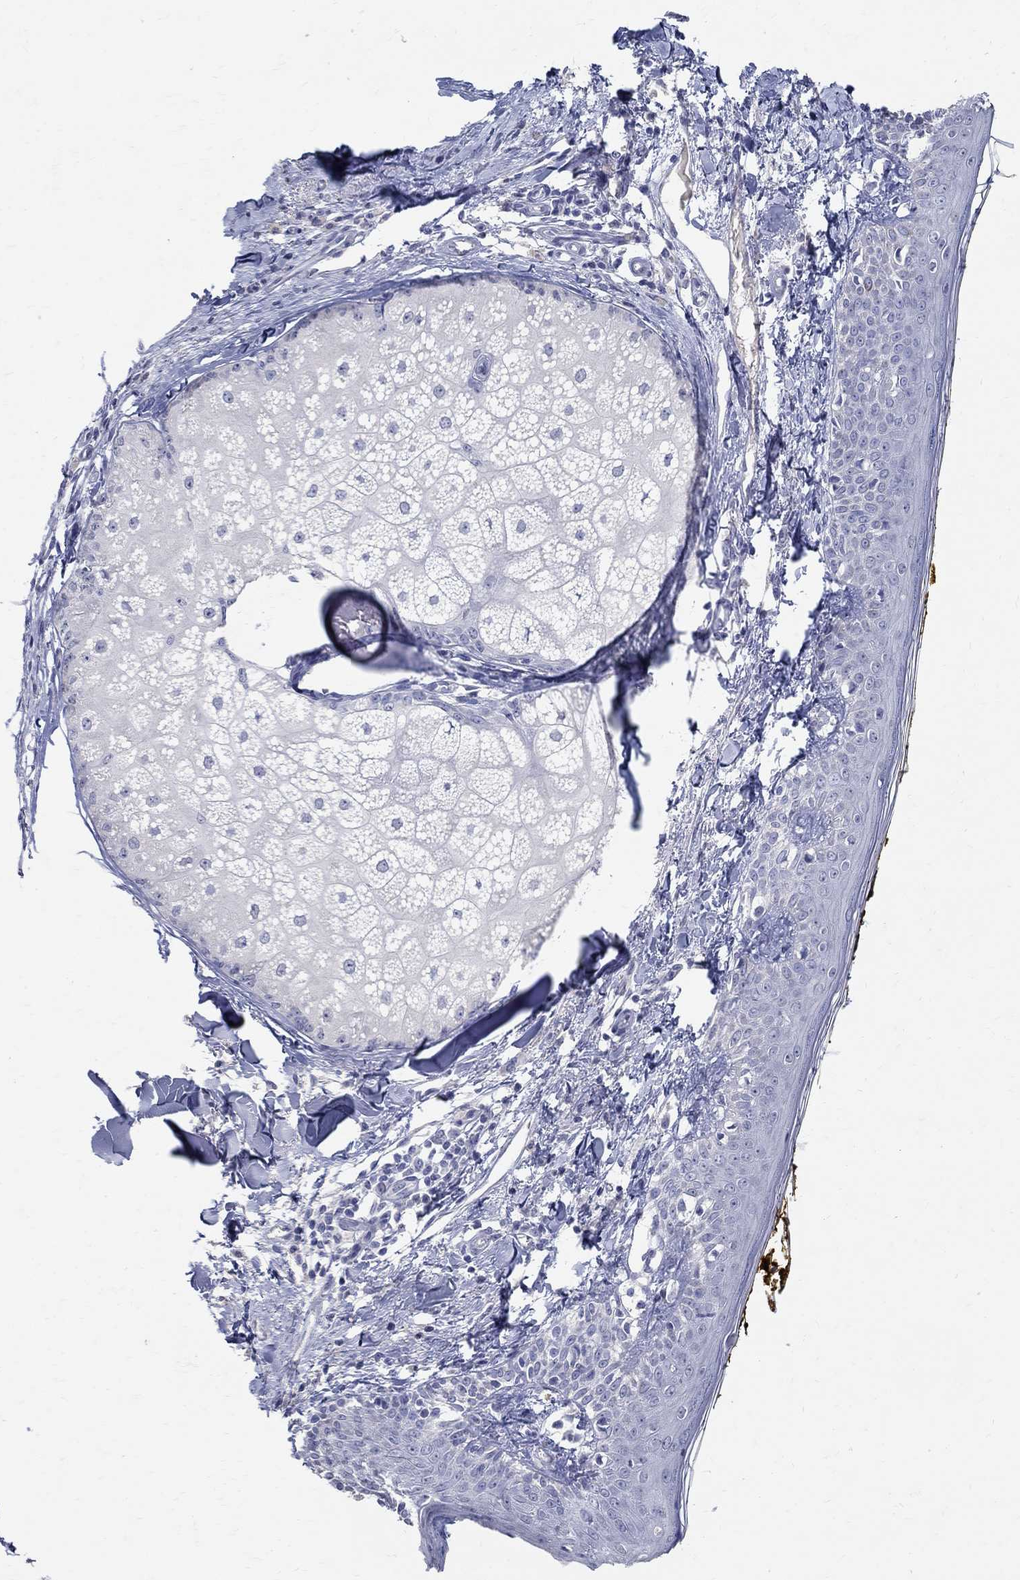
{"staining": {"intensity": "negative", "quantity": "none", "location": "none"}, "tissue": "skin", "cell_type": "Fibroblasts", "image_type": "normal", "snomed": [{"axis": "morphology", "description": "Normal tissue, NOS"}, {"axis": "topography", "description": "Skin"}], "caption": "Fibroblasts show no significant protein expression in unremarkable skin. (Immunohistochemistry, brightfield microscopy, high magnification).", "gene": "SOX2", "patient": {"sex": "male", "age": 76}}